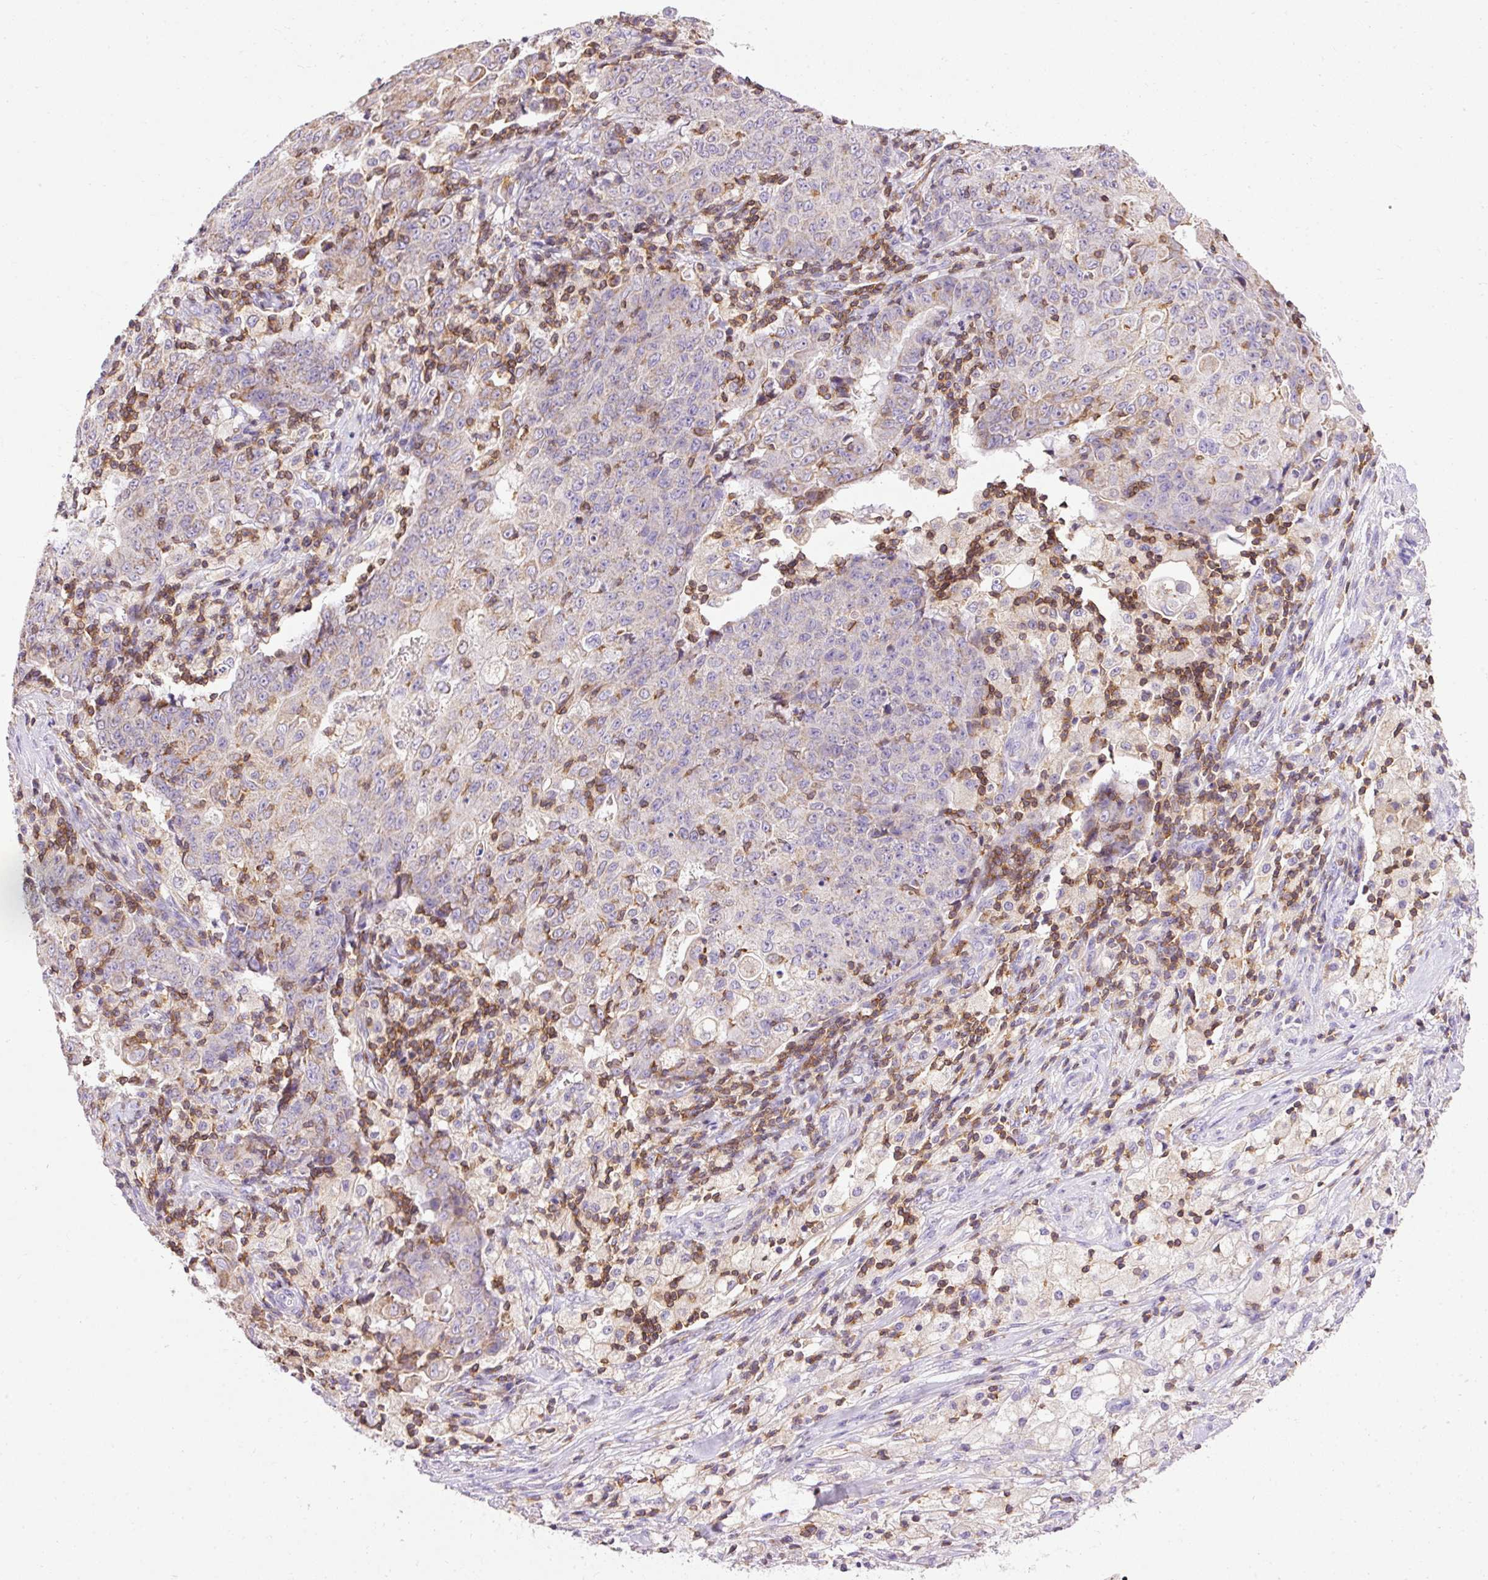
{"staining": {"intensity": "negative", "quantity": "none", "location": "none"}, "tissue": "ovarian cancer", "cell_type": "Tumor cells", "image_type": "cancer", "snomed": [{"axis": "morphology", "description": "Carcinoma, endometroid"}, {"axis": "topography", "description": "Ovary"}], "caption": "Immunohistochemistry photomicrograph of neoplastic tissue: ovarian endometroid carcinoma stained with DAB (3,3'-diaminobenzidine) demonstrates no significant protein positivity in tumor cells. Brightfield microscopy of immunohistochemistry (IHC) stained with DAB (brown) and hematoxylin (blue), captured at high magnification.", "gene": "IMMT", "patient": {"sex": "female", "age": 42}}